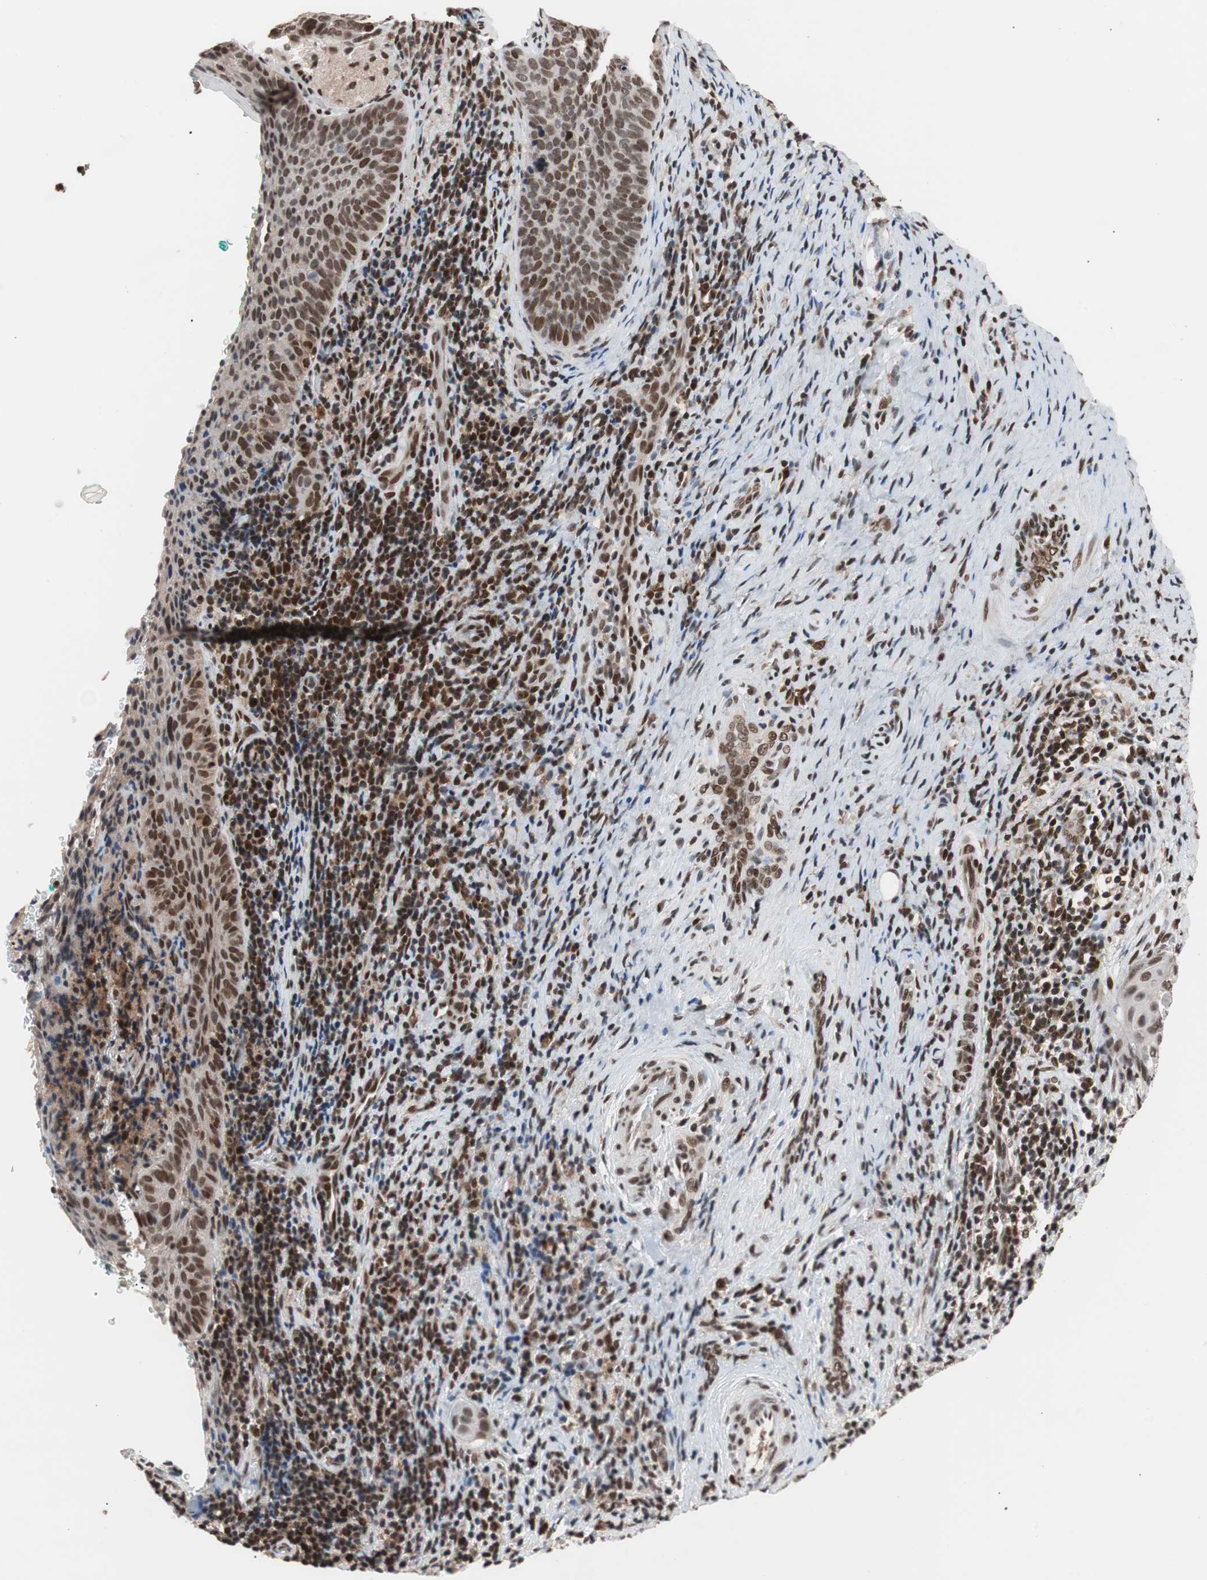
{"staining": {"intensity": "moderate", "quantity": ">75%", "location": "nuclear"}, "tissue": "cervical cancer", "cell_type": "Tumor cells", "image_type": "cancer", "snomed": [{"axis": "morphology", "description": "Squamous cell carcinoma, NOS"}, {"axis": "topography", "description": "Cervix"}], "caption": "Immunohistochemistry of cervical cancer (squamous cell carcinoma) shows medium levels of moderate nuclear expression in approximately >75% of tumor cells.", "gene": "CHAMP1", "patient": {"sex": "female", "age": 33}}